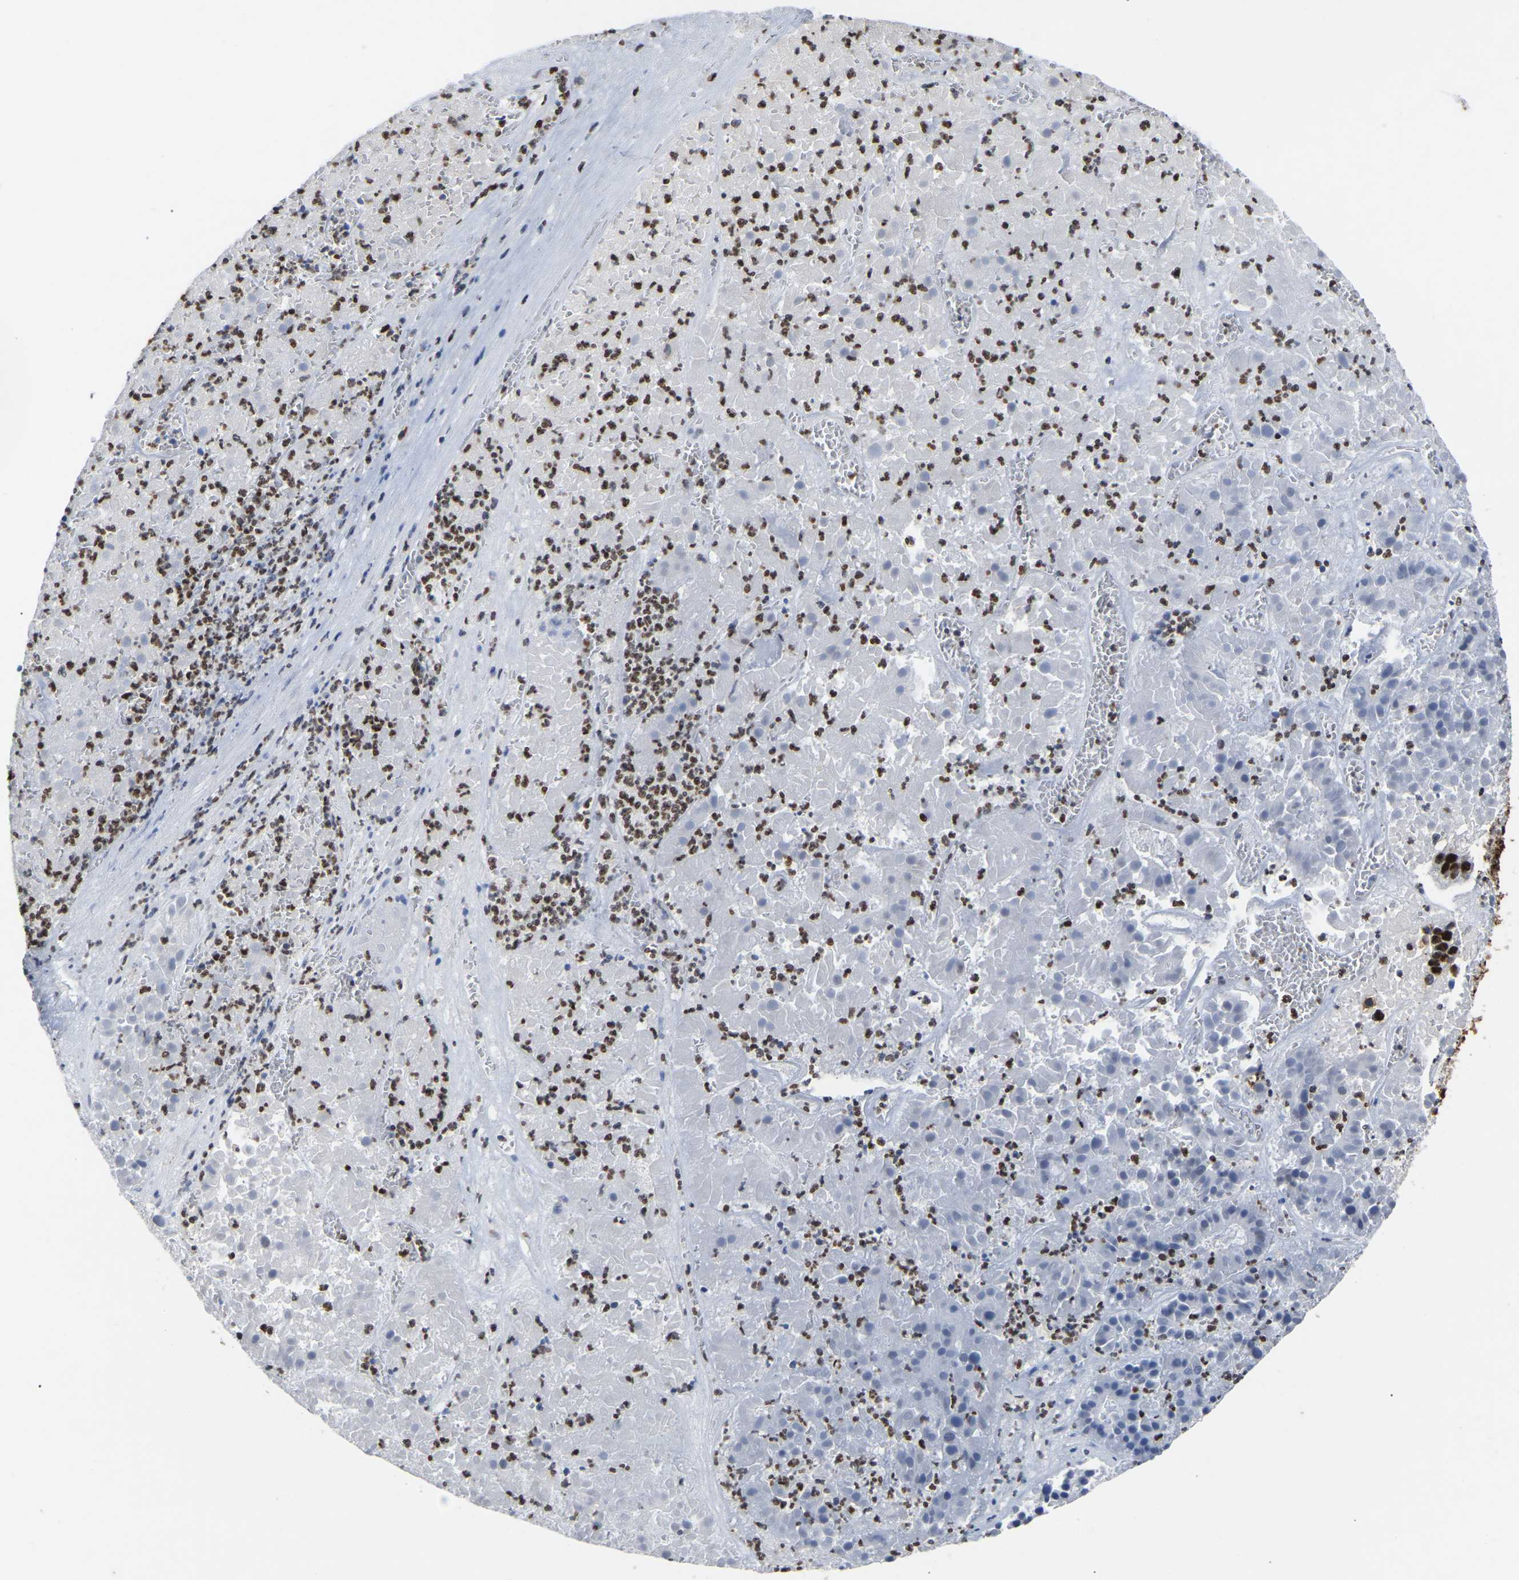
{"staining": {"intensity": "negative", "quantity": "none", "location": "none"}, "tissue": "pancreatic cancer", "cell_type": "Tumor cells", "image_type": "cancer", "snomed": [{"axis": "morphology", "description": "Adenocarcinoma, NOS"}, {"axis": "topography", "description": "Pancreas"}], "caption": "This photomicrograph is of pancreatic cancer (adenocarcinoma) stained with immunohistochemistry (IHC) to label a protein in brown with the nuclei are counter-stained blue. There is no staining in tumor cells.", "gene": "RBL2", "patient": {"sex": "male", "age": 50}}